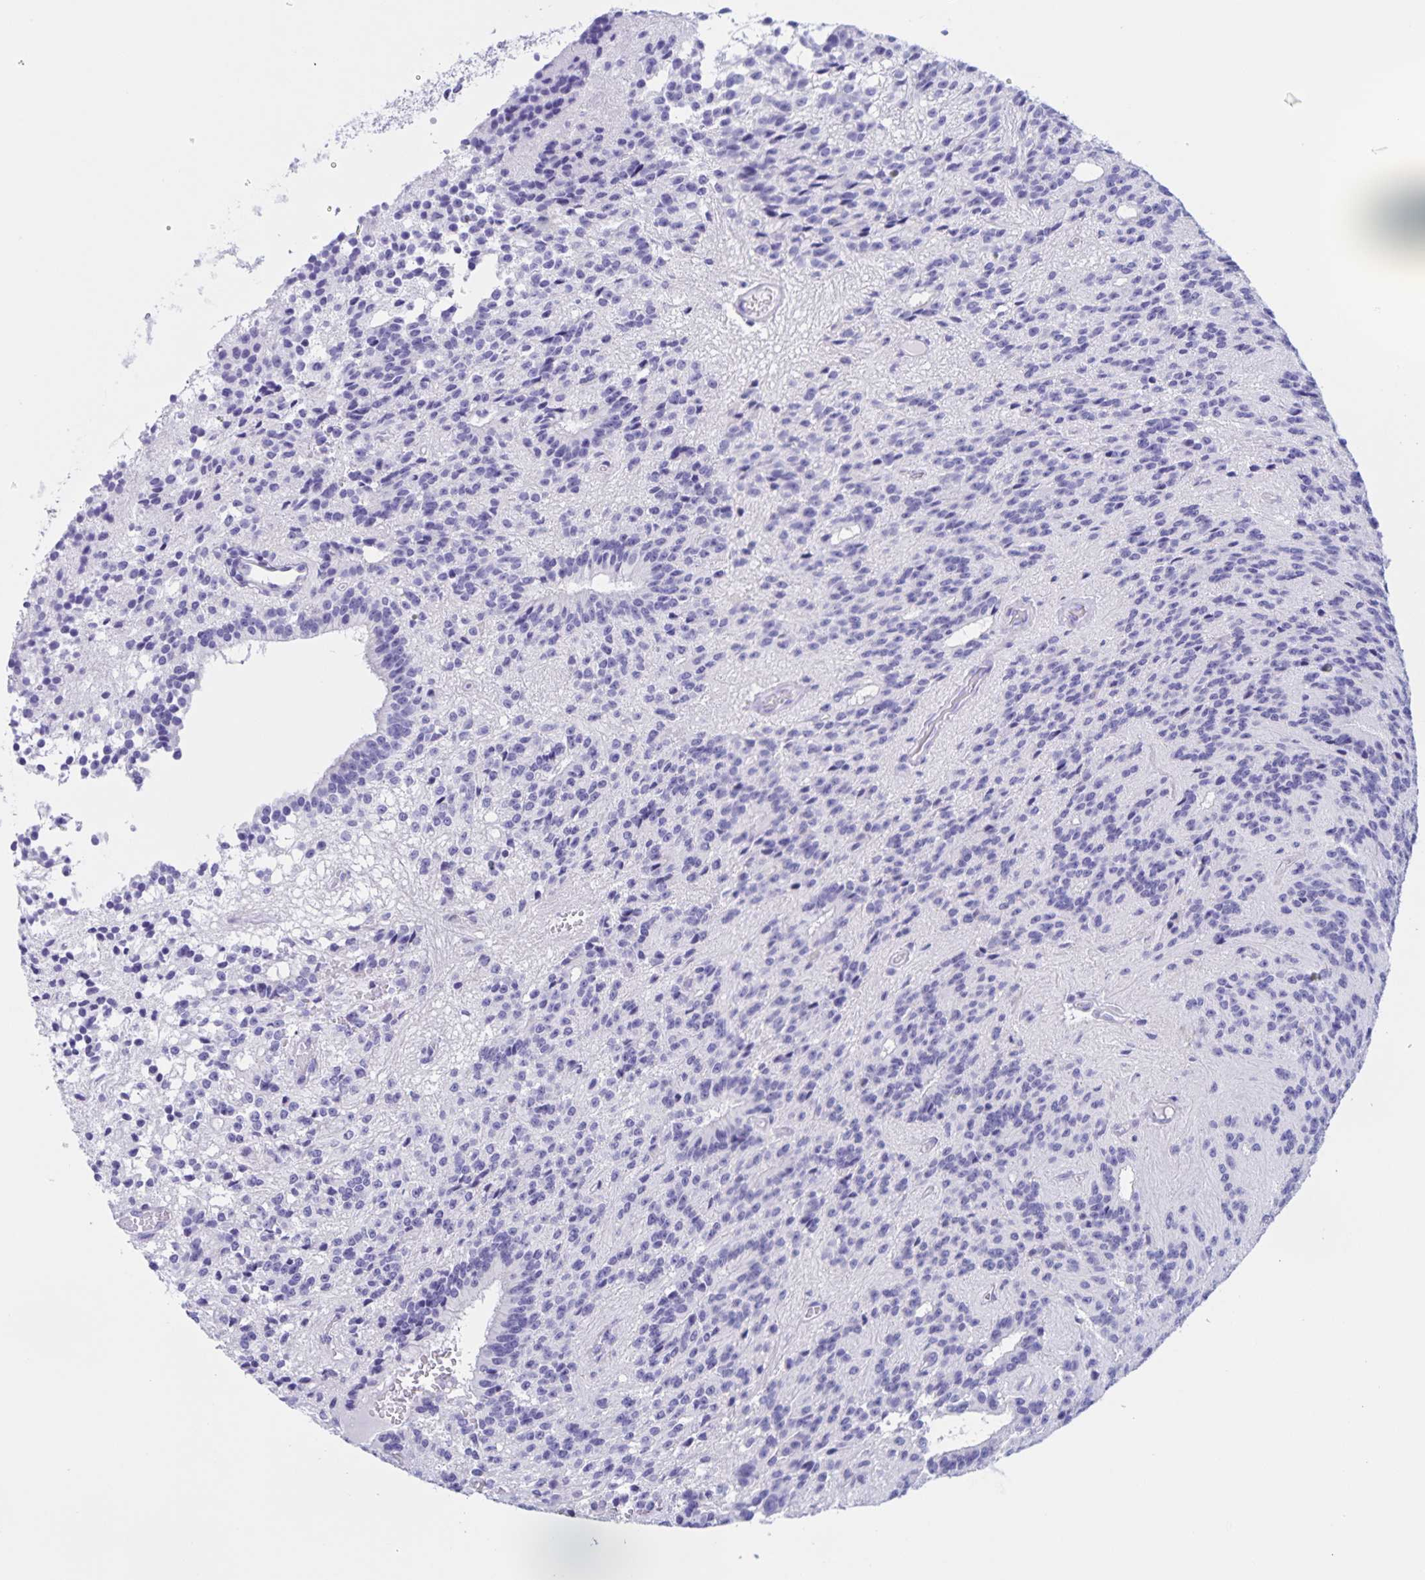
{"staining": {"intensity": "negative", "quantity": "none", "location": "none"}, "tissue": "glioma", "cell_type": "Tumor cells", "image_type": "cancer", "snomed": [{"axis": "morphology", "description": "Glioma, malignant, Low grade"}, {"axis": "topography", "description": "Brain"}], "caption": "An immunohistochemistry (IHC) photomicrograph of malignant glioma (low-grade) is shown. There is no staining in tumor cells of malignant glioma (low-grade). (IHC, brightfield microscopy, high magnification).", "gene": "TGIF2LX", "patient": {"sex": "male", "age": 31}}